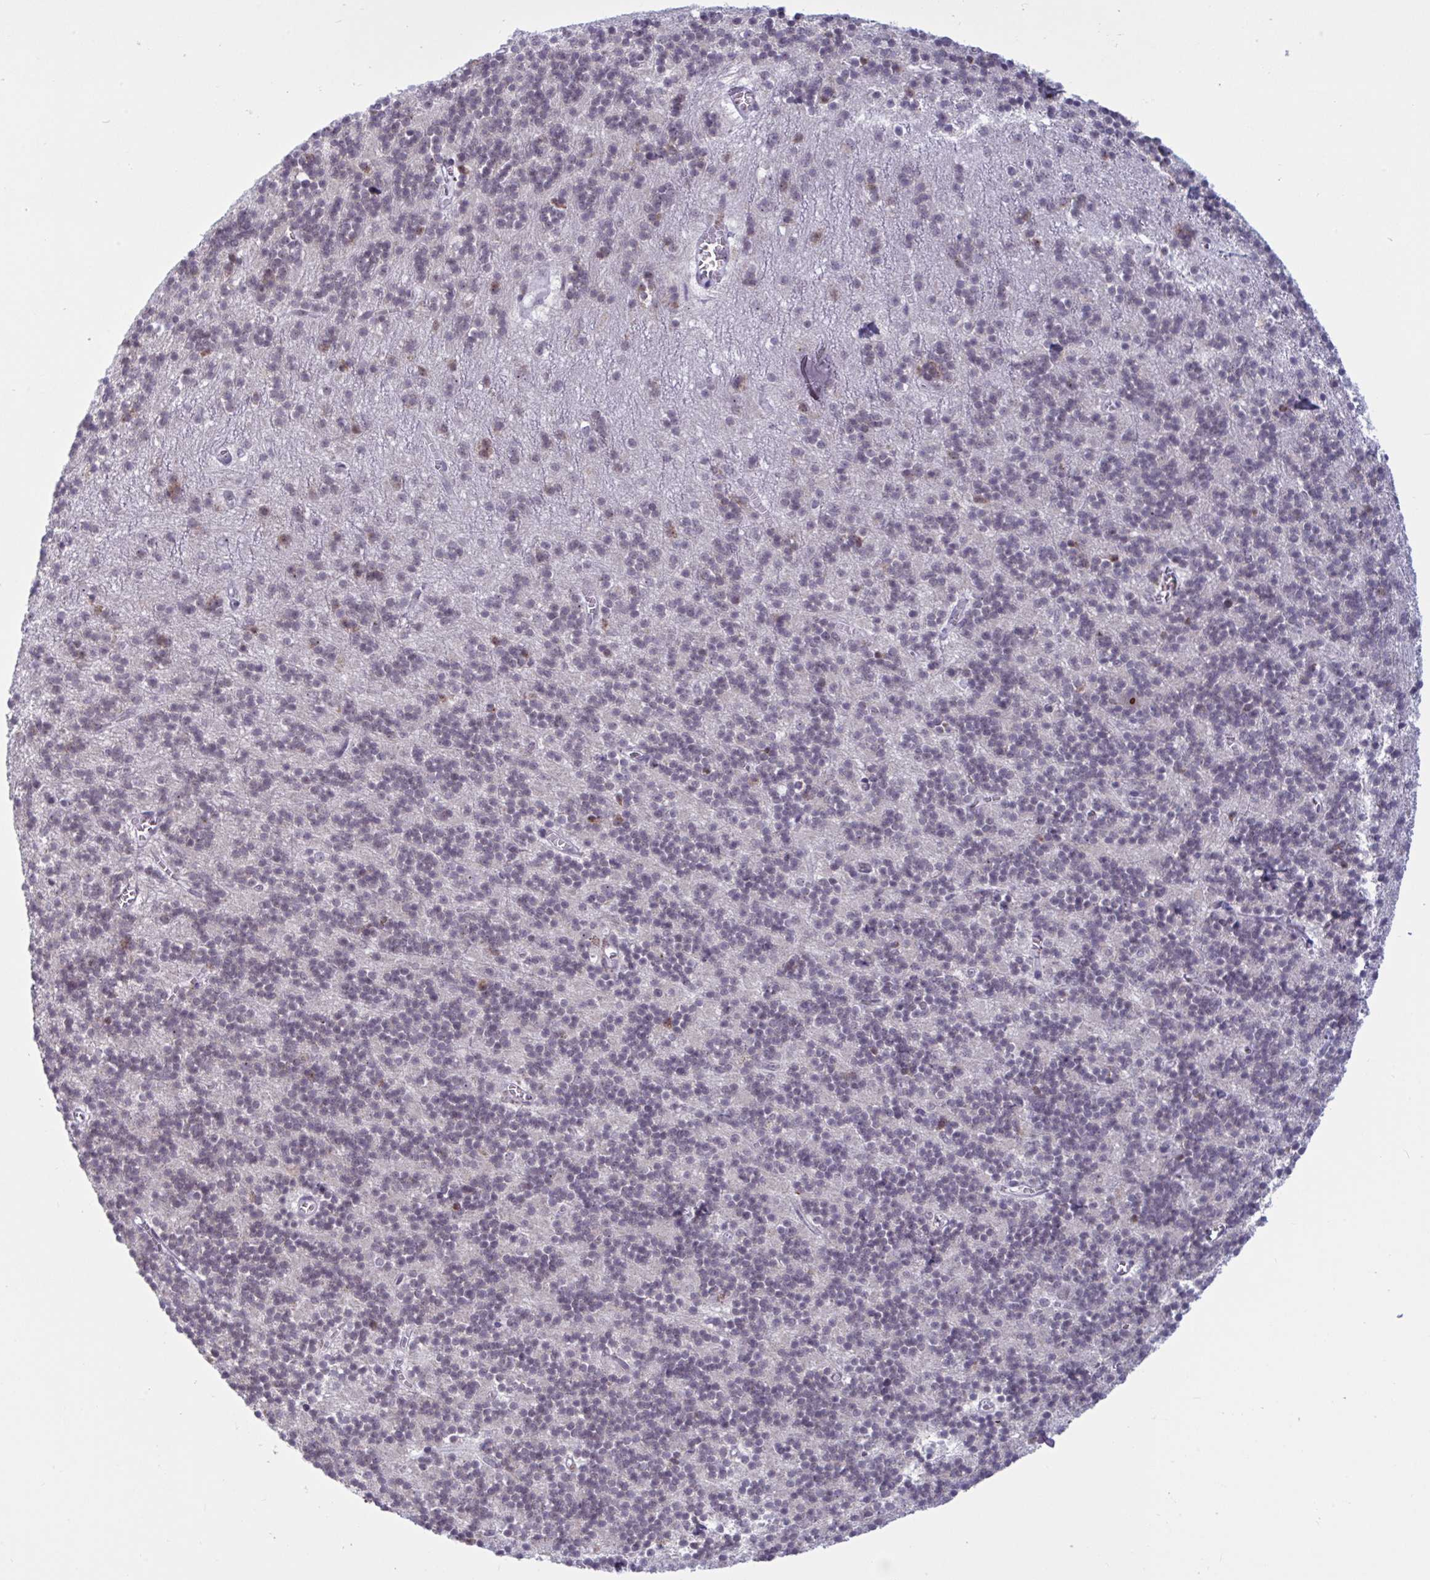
{"staining": {"intensity": "weak", "quantity": "<25%", "location": "nuclear"}, "tissue": "cerebellum", "cell_type": "Cells in granular layer", "image_type": "normal", "snomed": [{"axis": "morphology", "description": "Normal tissue, NOS"}, {"axis": "topography", "description": "Cerebellum"}], "caption": "Cerebellum stained for a protein using IHC demonstrates no expression cells in granular layer.", "gene": "TGM6", "patient": {"sex": "male", "age": 54}}